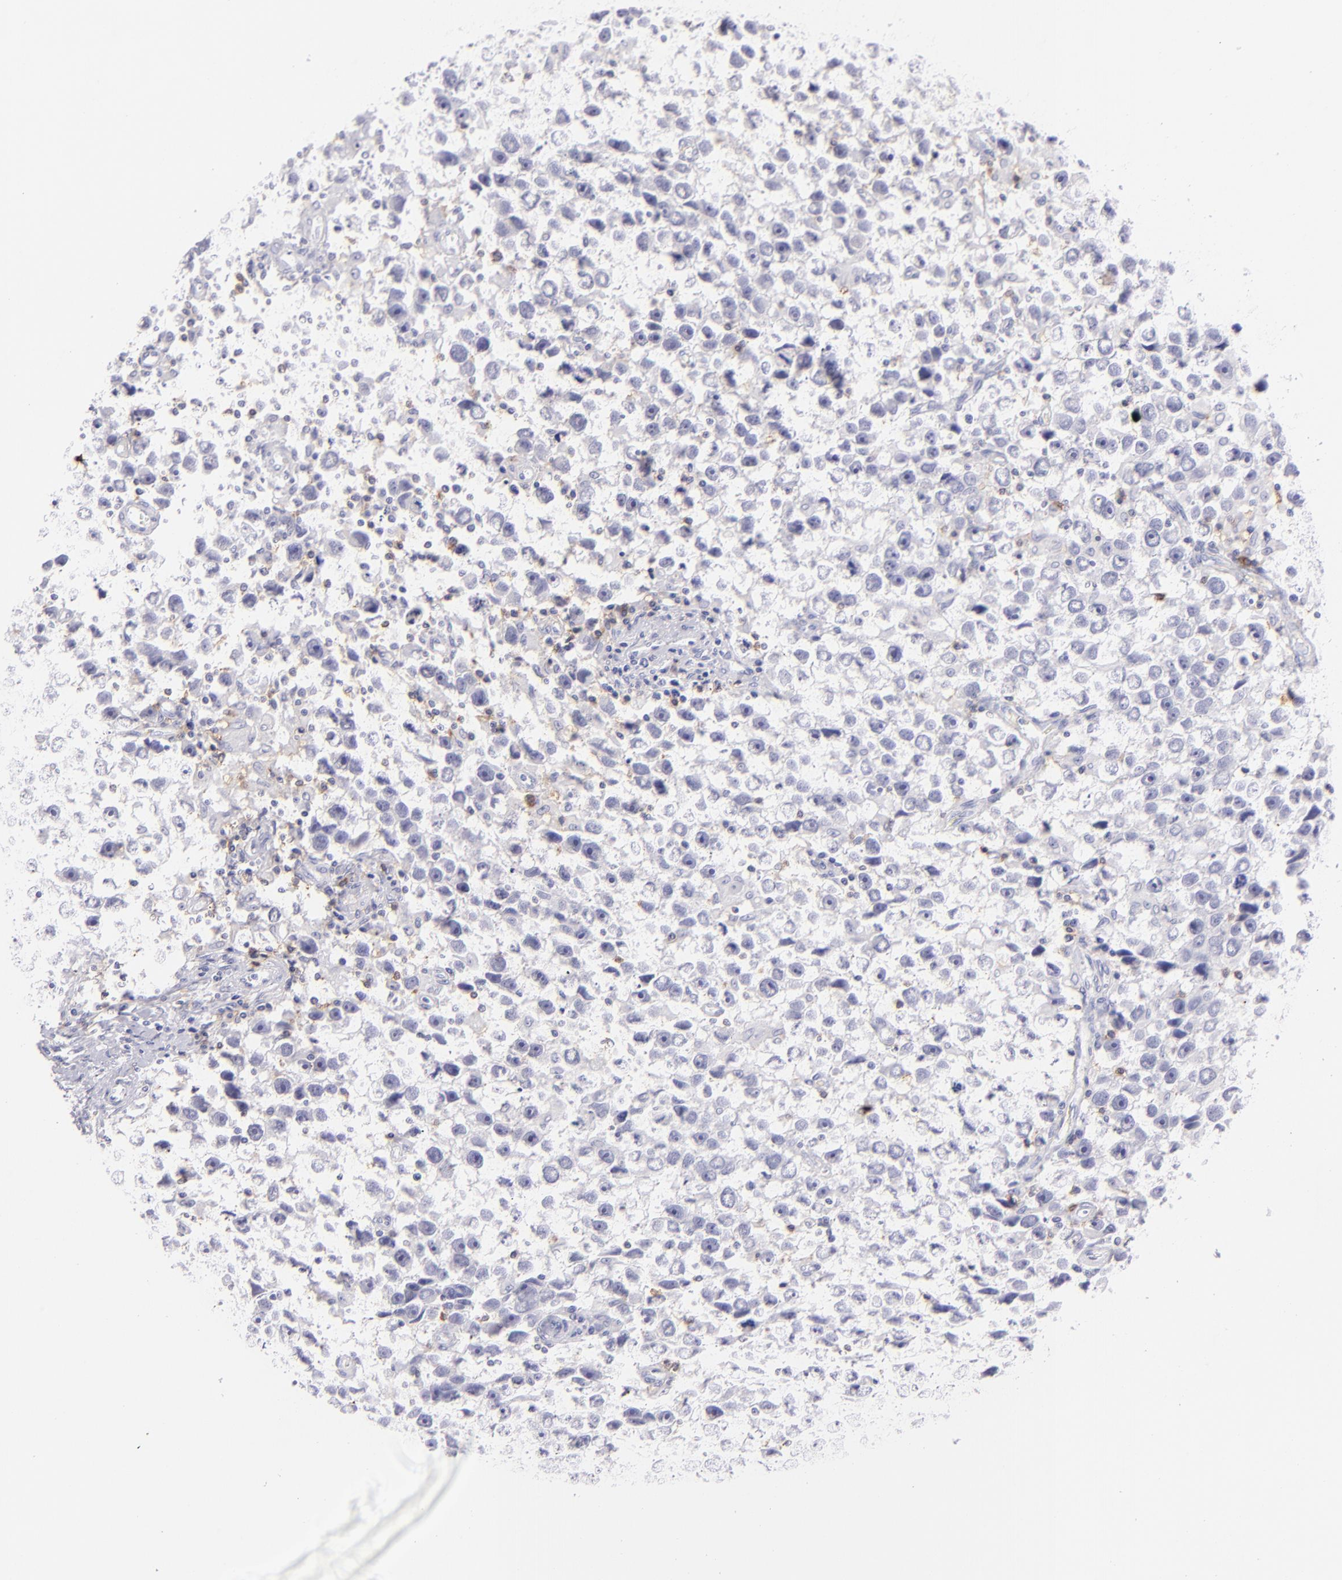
{"staining": {"intensity": "weak", "quantity": "<25%", "location": "cytoplasmic/membranous"}, "tissue": "testis cancer", "cell_type": "Tumor cells", "image_type": "cancer", "snomed": [{"axis": "morphology", "description": "Seminoma, NOS"}, {"axis": "topography", "description": "Testis"}], "caption": "Histopathology image shows no significant protein expression in tumor cells of testis seminoma.", "gene": "CD69", "patient": {"sex": "male", "age": 43}}